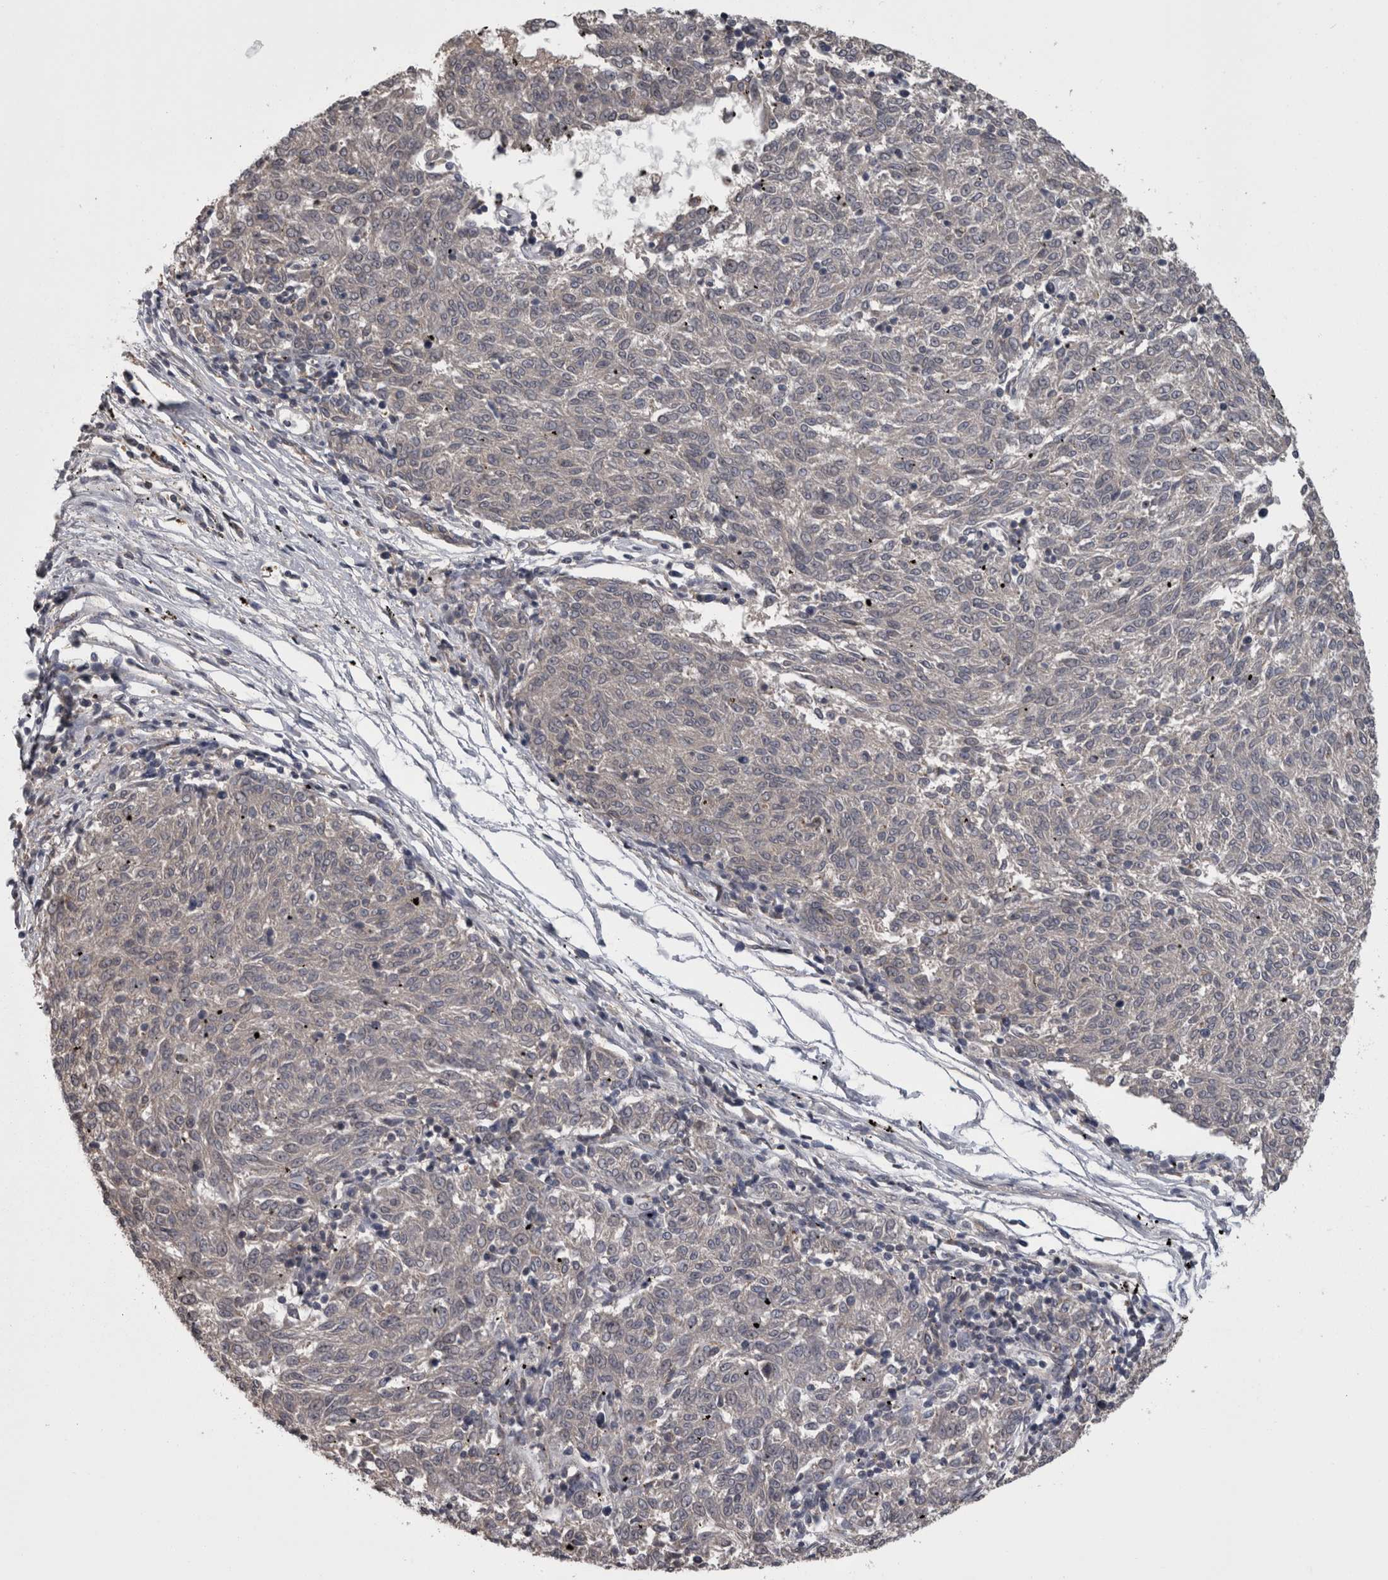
{"staining": {"intensity": "negative", "quantity": "none", "location": "none"}, "tissue": "melanoma", "cell_type": "Tumor cells", "image_type": "cancer", "snomed": [{"axis": "morphology", "description": "Malignant melanoma, NOS"}, {"axis": "topography", "description": "Skin"}], "caption": "Immunohistochemical staining of human malignant melanoma exhibits no significant expression in tumor cells.", "gene": "APRT", "patient": {"sex": "female", "age": 72}}